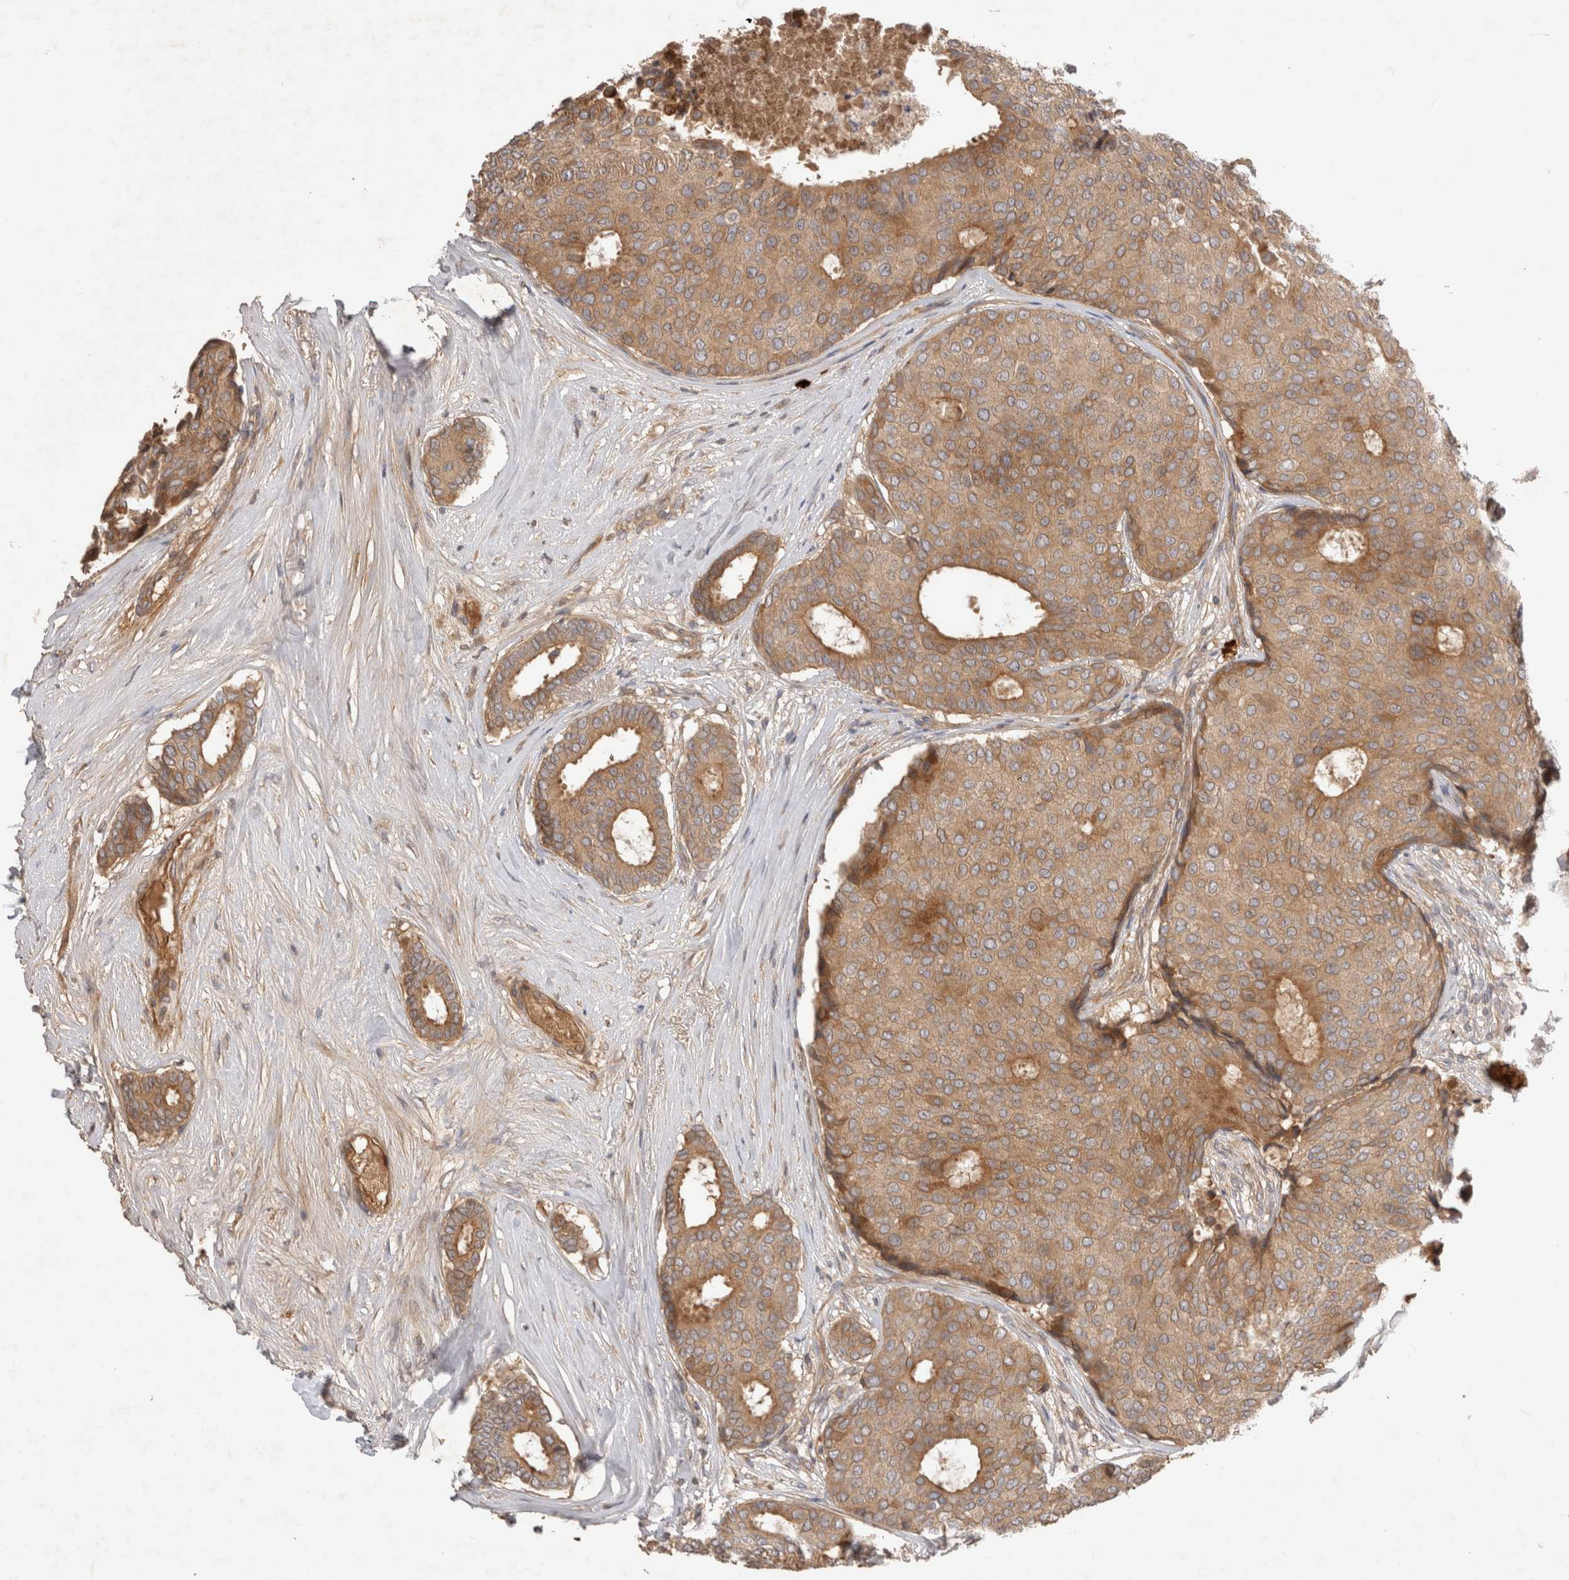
{"staining": {"intensity": "moderate", "quantity": ">75%", "location": "cytoplasmic/membranous"}, "tissue": "breast cancer", "cell_type": "Tumor cells", "image_type": "cancer", "snomed": [{"axis": "morphology", "description": "Duct carcinoma"}, {"axis": "topography", "description": "Breast"}], "caption": "Moderate cytoplasmic/membranous protein positivity is appreciated in about >75% of tumor cells in infiltrating ductal carcinoma (breast).", "gene": "PPP1R42", "patient": {"sex": "female", "age": 75}}